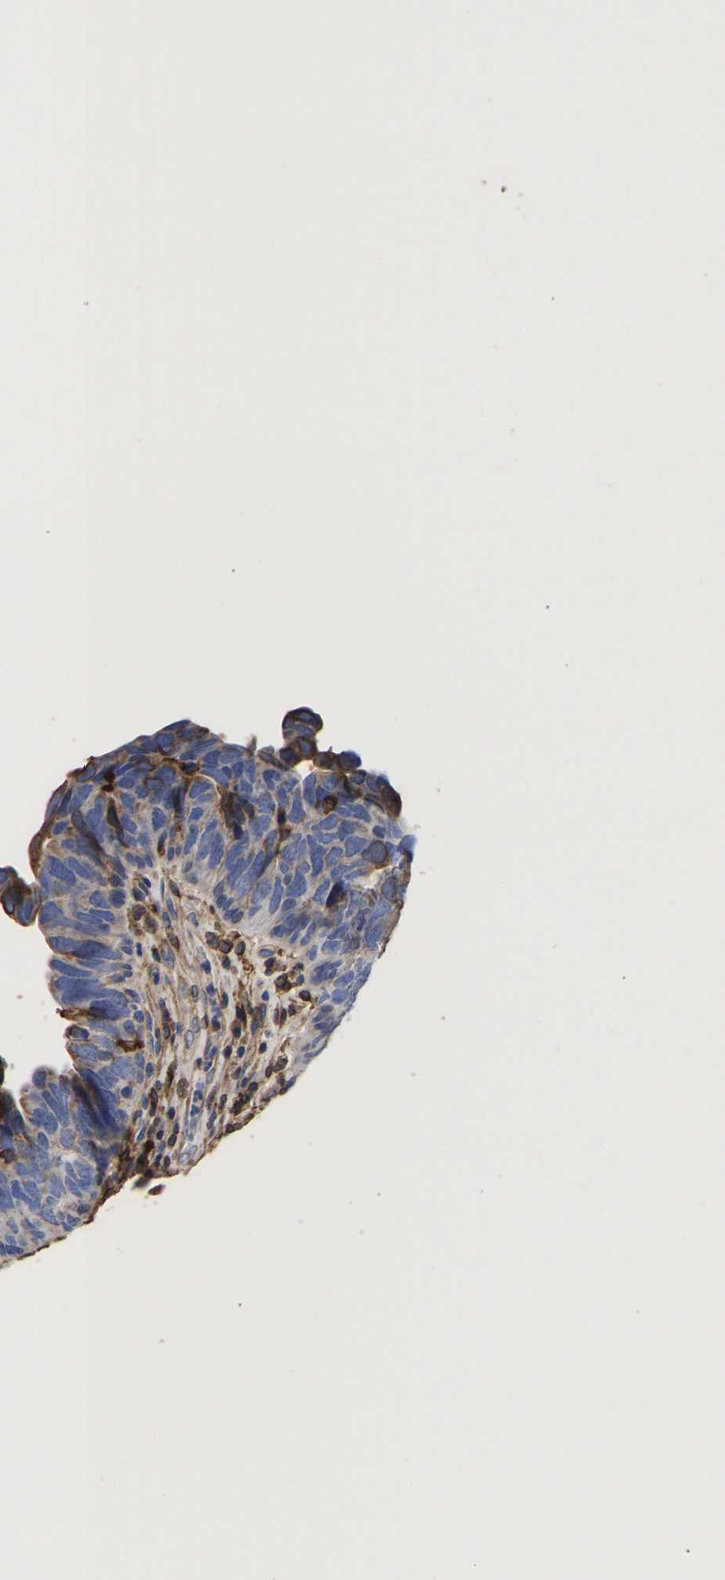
{"staining": {"intensity": "negative", "quantity": "none", "location": "none"}, "tissue": "urothelial cancer", "cell_type": "Tumor cells", "image_type": "cancer", "snomed": [{"axis": "morphology", "description": "Urothelial carcinoma, High grade"}, {"axis": "topography", "description": "Urinary bladder"}], "caption": "Immunohistochemistry of human urothelial cancer displays no staining in tumor cells.", "gene": "LIF", "patient": {"sex": "female", "age": 82}}